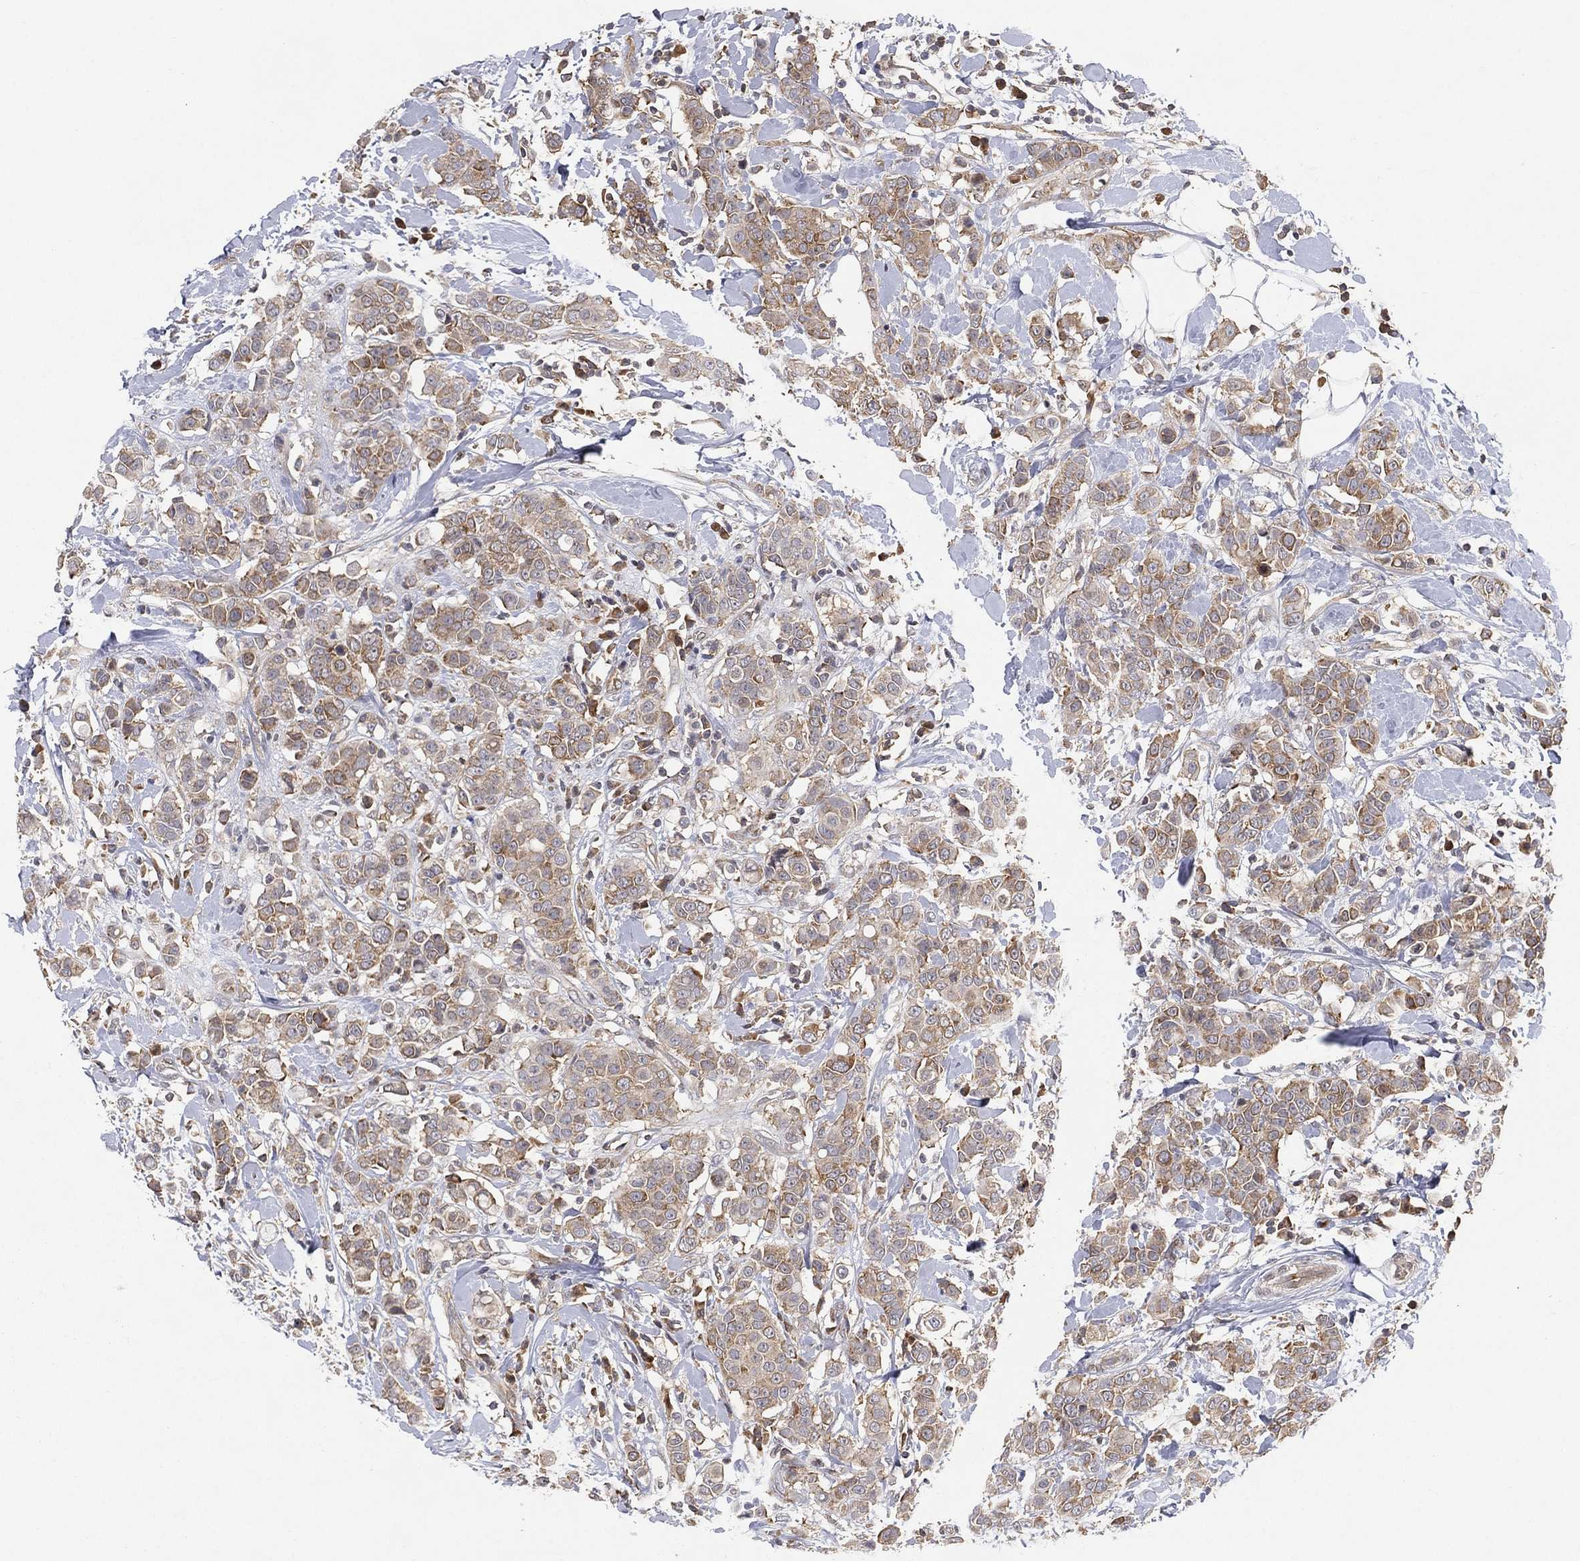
{"staining": {"intensity": "moderate", "quantity": "25%-75%", "location": "cytoplasmic/membranous"}, "tissue": "breast cancer", "cell_type": "Tumor cells", "image_type": "cancer", "snomed": [{"axis": "morphology", "description": "Duct carcinoma"}, {"axis": "topography", "description": "Breast"}], "caption": "High-magnification brightfield microscopy of breast infiltrating ductal carcinoma stained with DAB (3,3'-diaminobenzidine) (brown) and counterstained with hematoxylin (blue). tumor cells exhibit moderate cytoplasmic/membranous staining is present in about25%-75% of cells.", "gene": "TMTC4", "patient": {"sex": "female", "age": 27}}